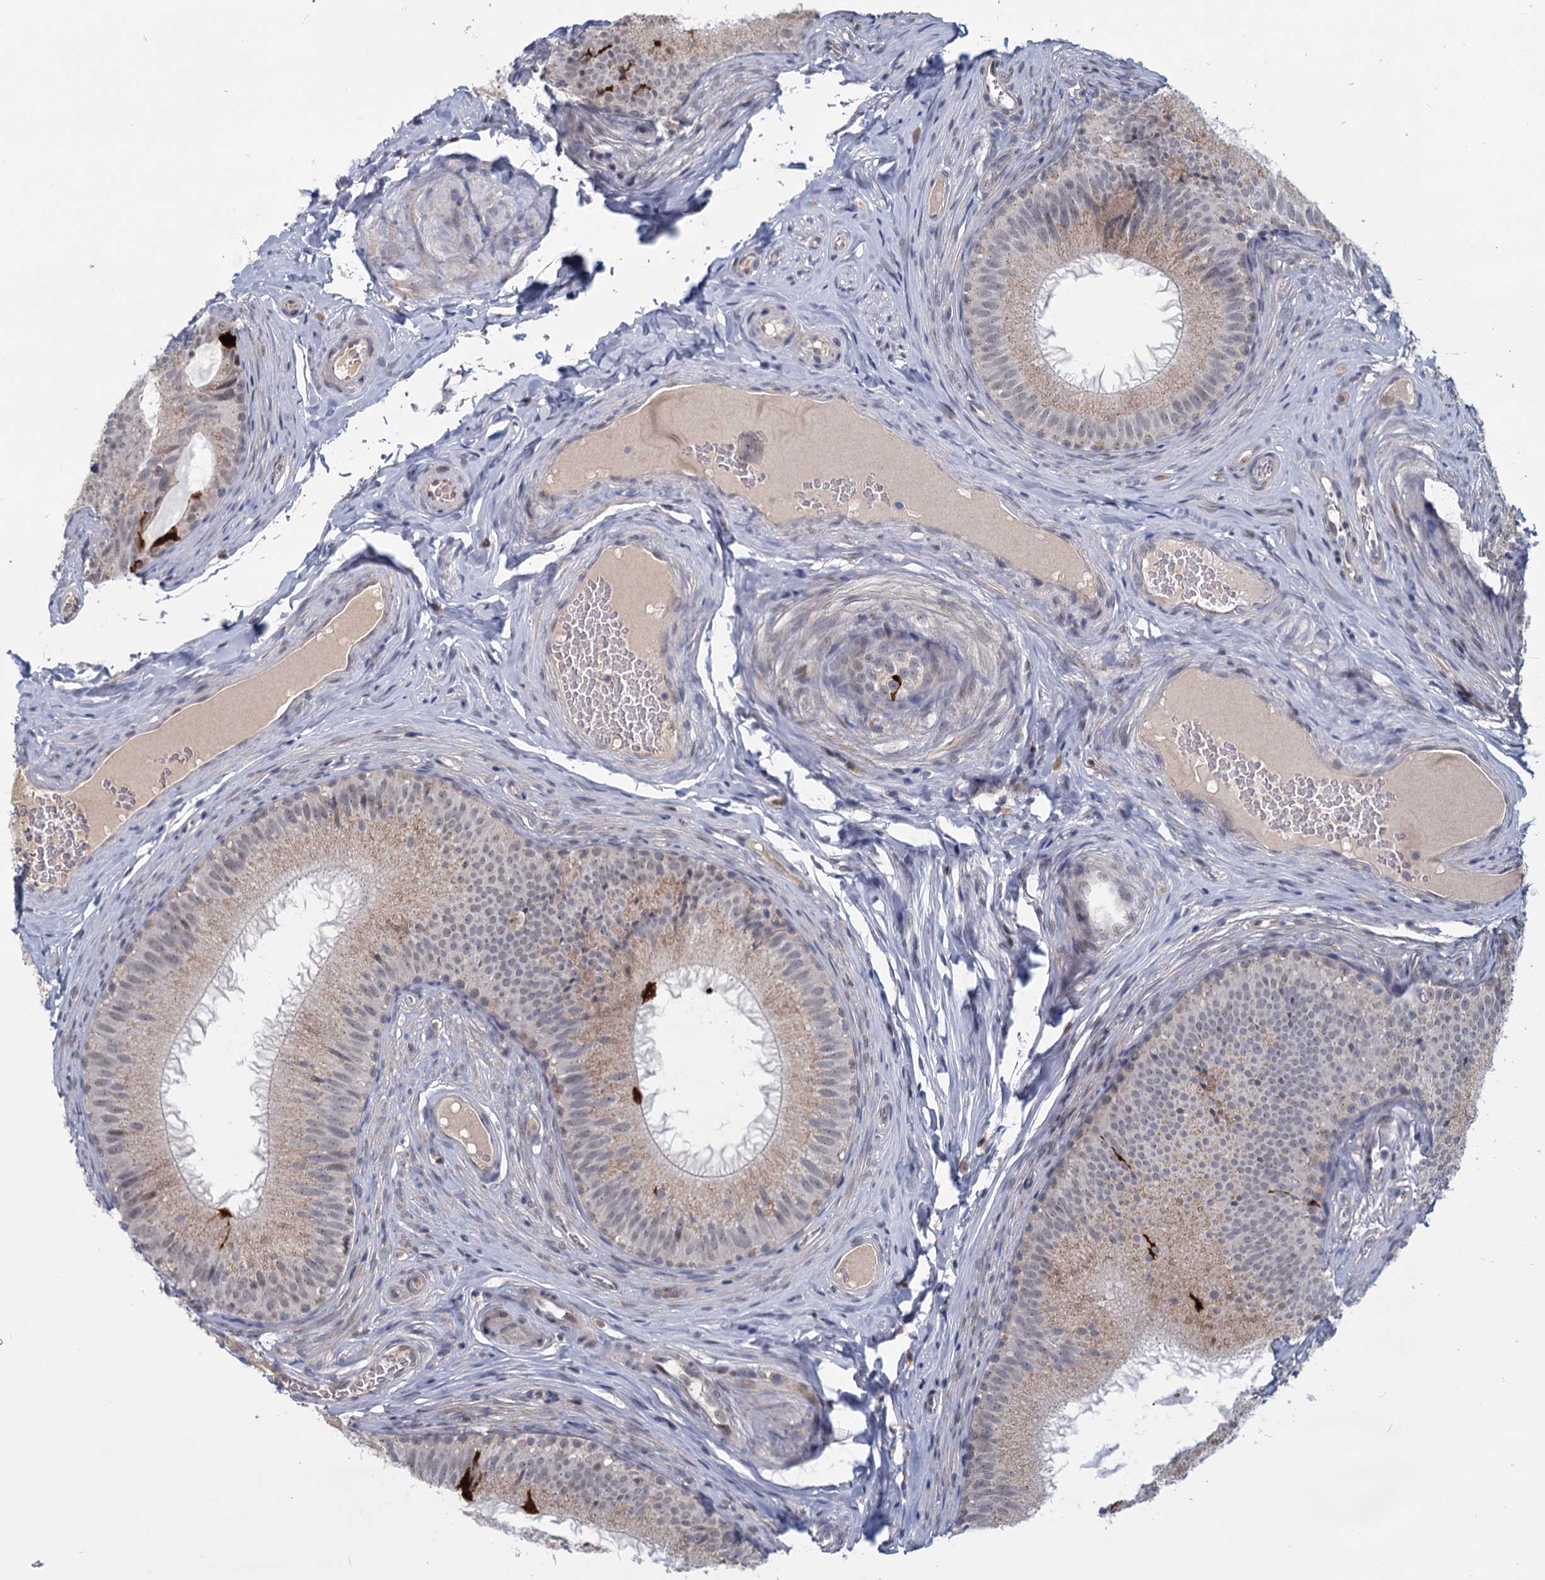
{"staining": {"intensity": "weak", "quantity": "25%-75%", "location": "cytoplasmic/membranous"}, "tissue": "epididymis", "cell_type": "Glandular cells", "image_type": "normal", "snomed": [{"axis": "morphology", "description": "Normal tissue, NOS"}, {"axis": "topography", "description": "Epididymis"}], "caption": "An image of human epididymis stained for a protein demonstrates weak cytoplasmic/membranous brown staining in glandular cells. The staining was performed using DAB (3,3'-diaminobenzidine), with brown indicating positive protein expression. Nuclei are stained blue with hematoxylin.", "gene": "STAP1", "patient": {"sex": "male", "age": 34}}